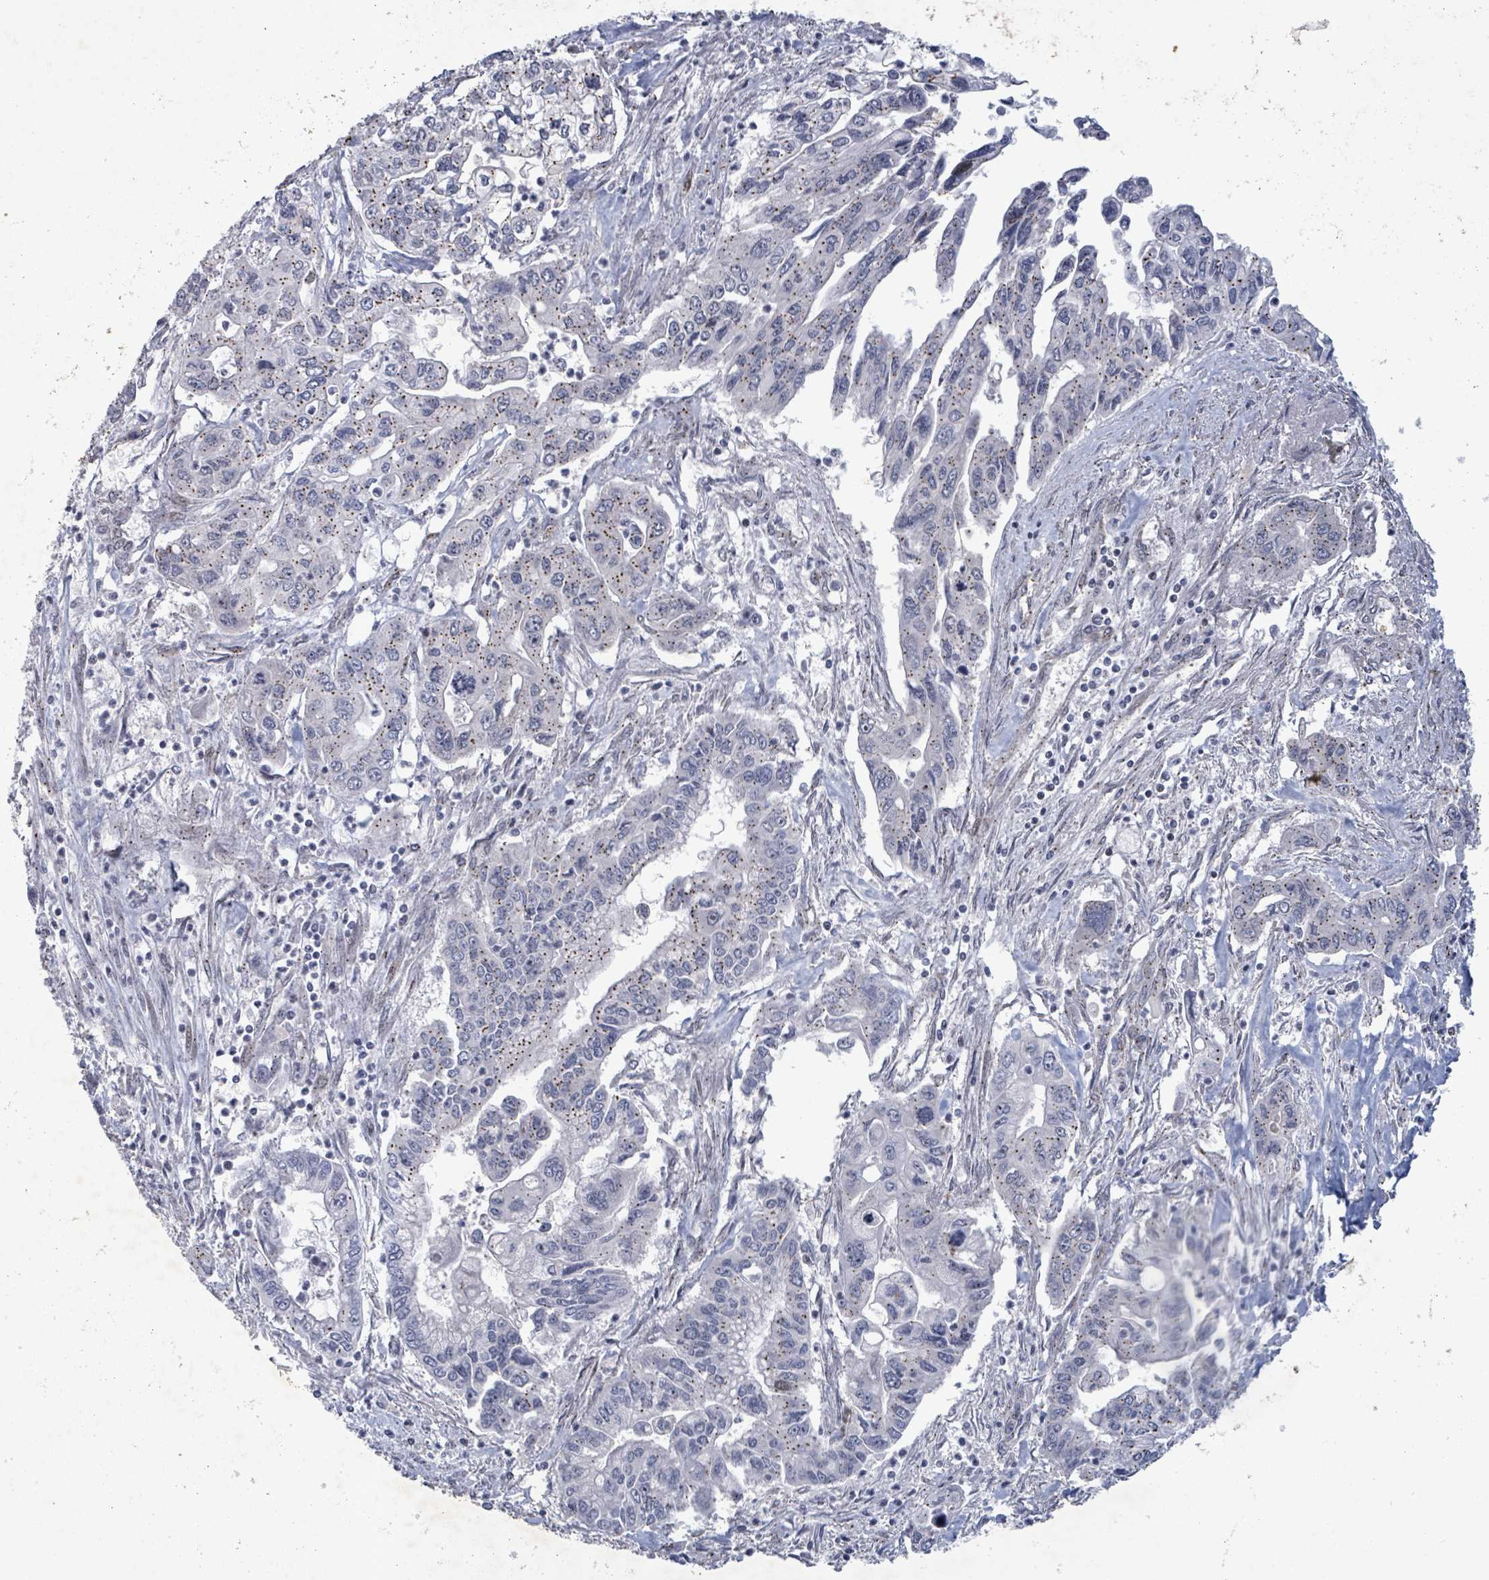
{"staining": {"intensity": "weak", "quantity": "<25%", "location": "cytoplasmic/membranous"}, "tissue": "pancreatic cancer", "cell_type": "Tumor cells", "image_type": "cancer", "snomed": [{"axis": "morphology", "description": "Adenocarcinoma, NOS"}, {"axis": "topography", "description": "Pancreas"}], "caption": "A high-resolution photomicrograph shows immunohistochemistry (IHC) staining of pancreatic adenocarcinoma, which exhibits no significant staining in tumor cells.", "gene": "TUSC1", "patient": {"sex": "male", "age": 62}}